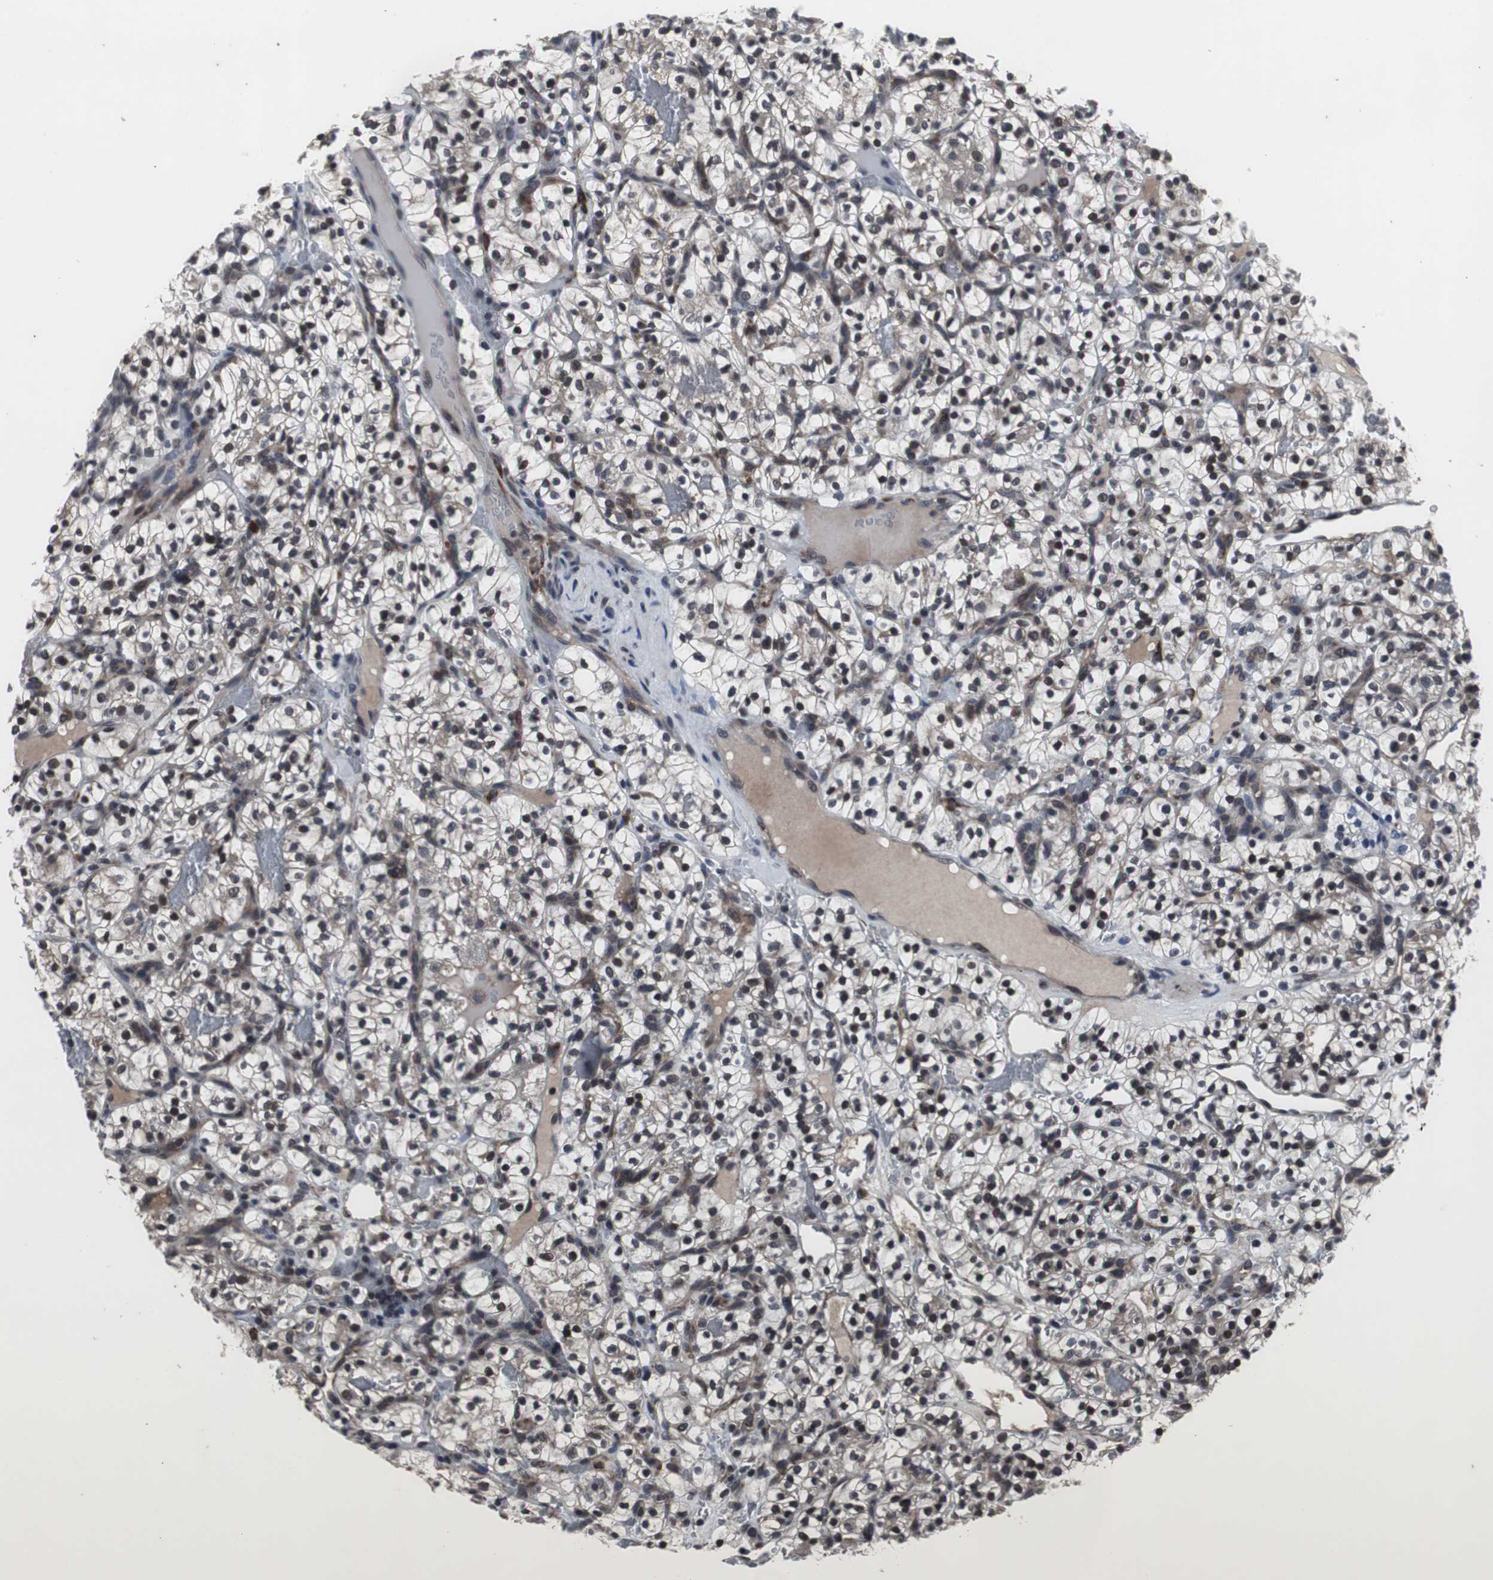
{"staining": {"intensity": "weak", "quantity": "25%-75%", "location": "cytoplasmic/membranous"}, "tissue": "renal cancer", "cell_type": "Tumor cells", "image_type": "cancer", "snomed": [{"axis": "morphology", "description": "Adenocarcinoma, NOS"}, {"axis": "topography", "description": "Kidney"}], "caption": "Adenocarcinoma (renal) stained with DAB (3,3'-diaminobenzidine) immunohistochemistry displays low levels of weak cytoplasmic/membranous positivity in about 25%-75% of tumor cells.", "gene": "CRADD", "patient": {"sex": "female", "age": 57}}